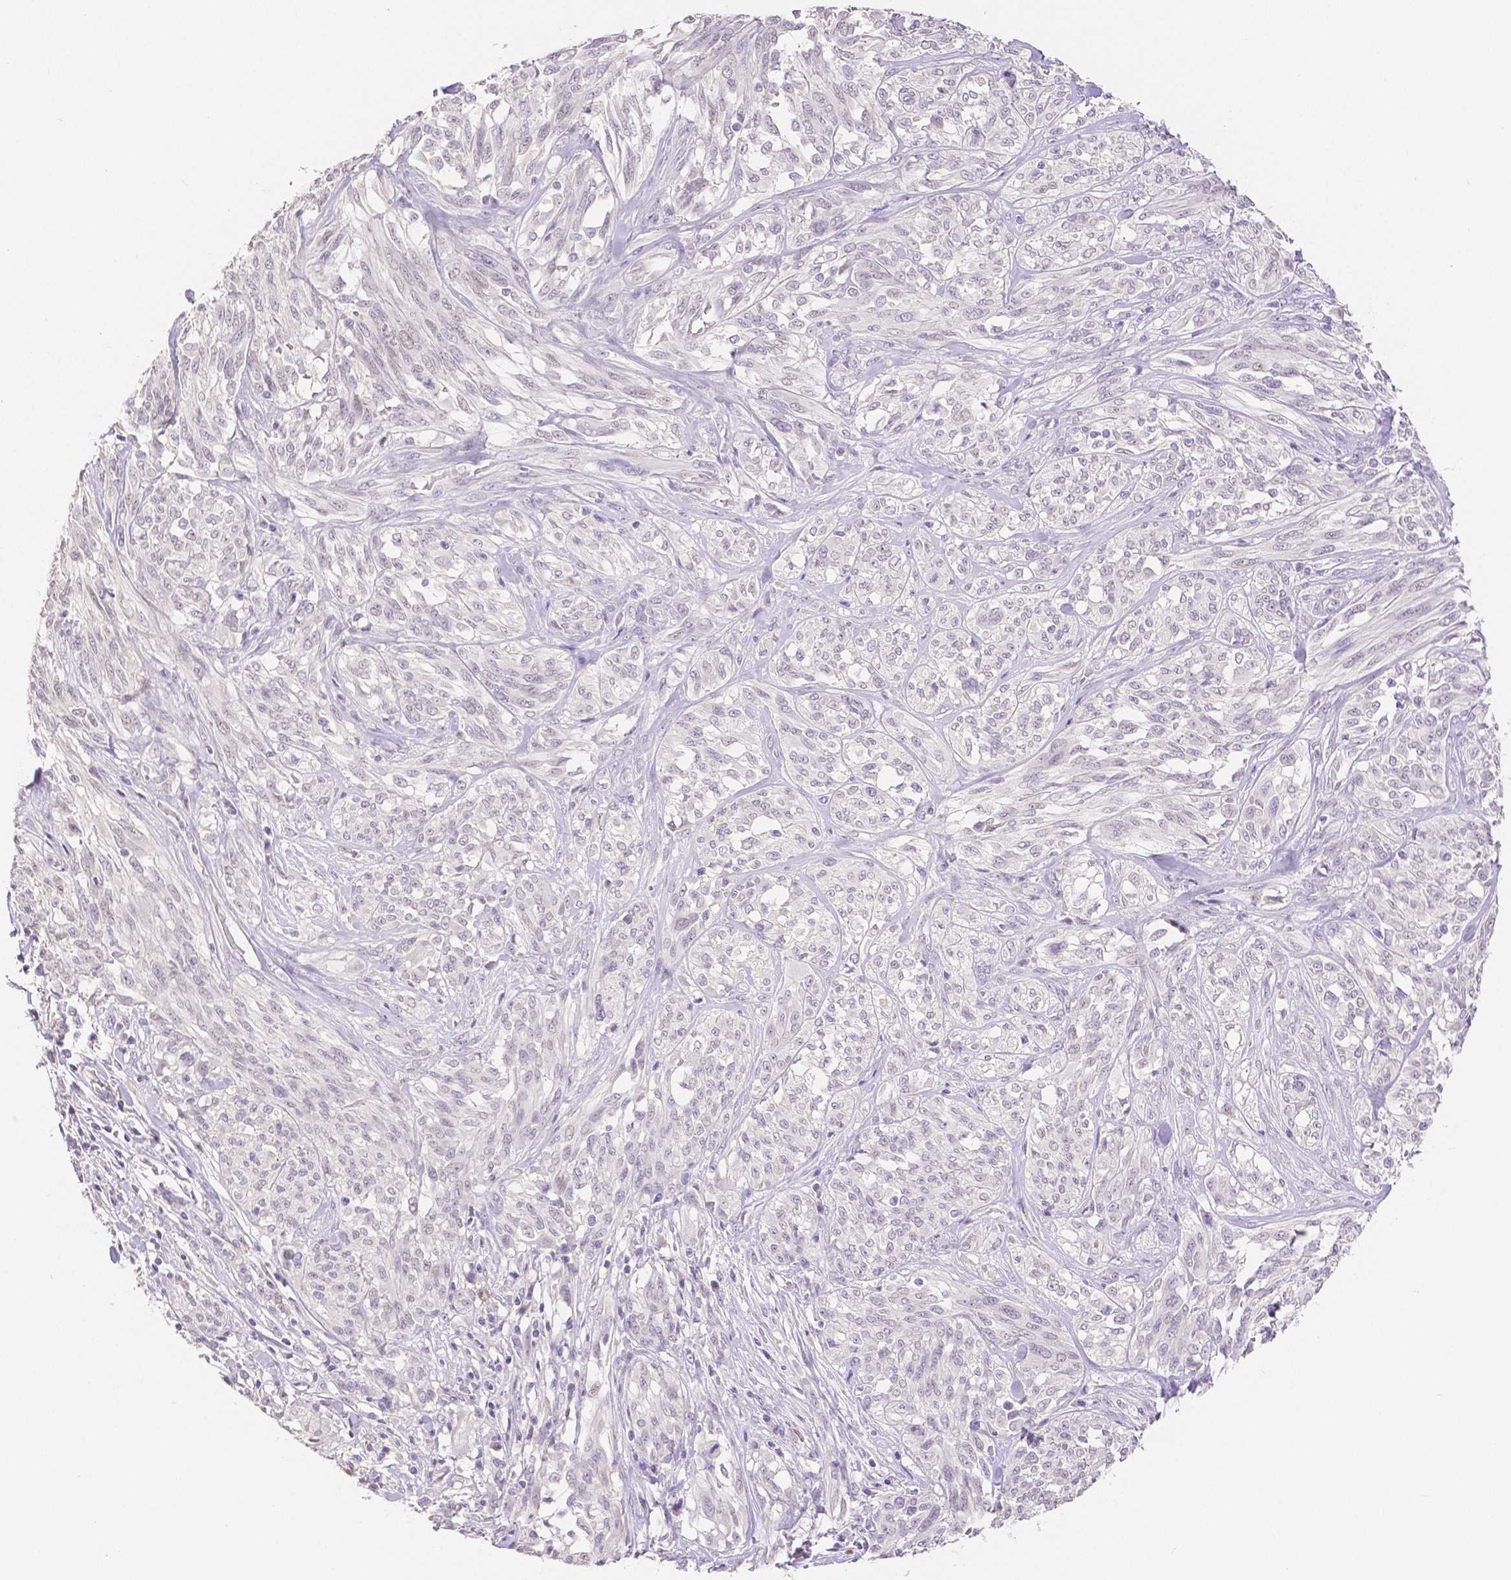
{"staining": {"intensity": "negative", "quantity": "none", "location": "none"}, "tissue": "melanoma", "cell_type": "Tumor cells", "image_type": "cancer", "snomed": [{"axis": "morphology", "description": "Malignant melanoma, NOS"}, {"axis": "topography", "description": "Skin"}], "caption": "A histopathology image of human melanoma is negative for staining in tumor cells. (DAB (3,3'-diaminobenzidine) IHC visualized using brightfield microscopy, high magnification).", "gene": "OCLN", "patient": {"sex": "female", "age": 91}}